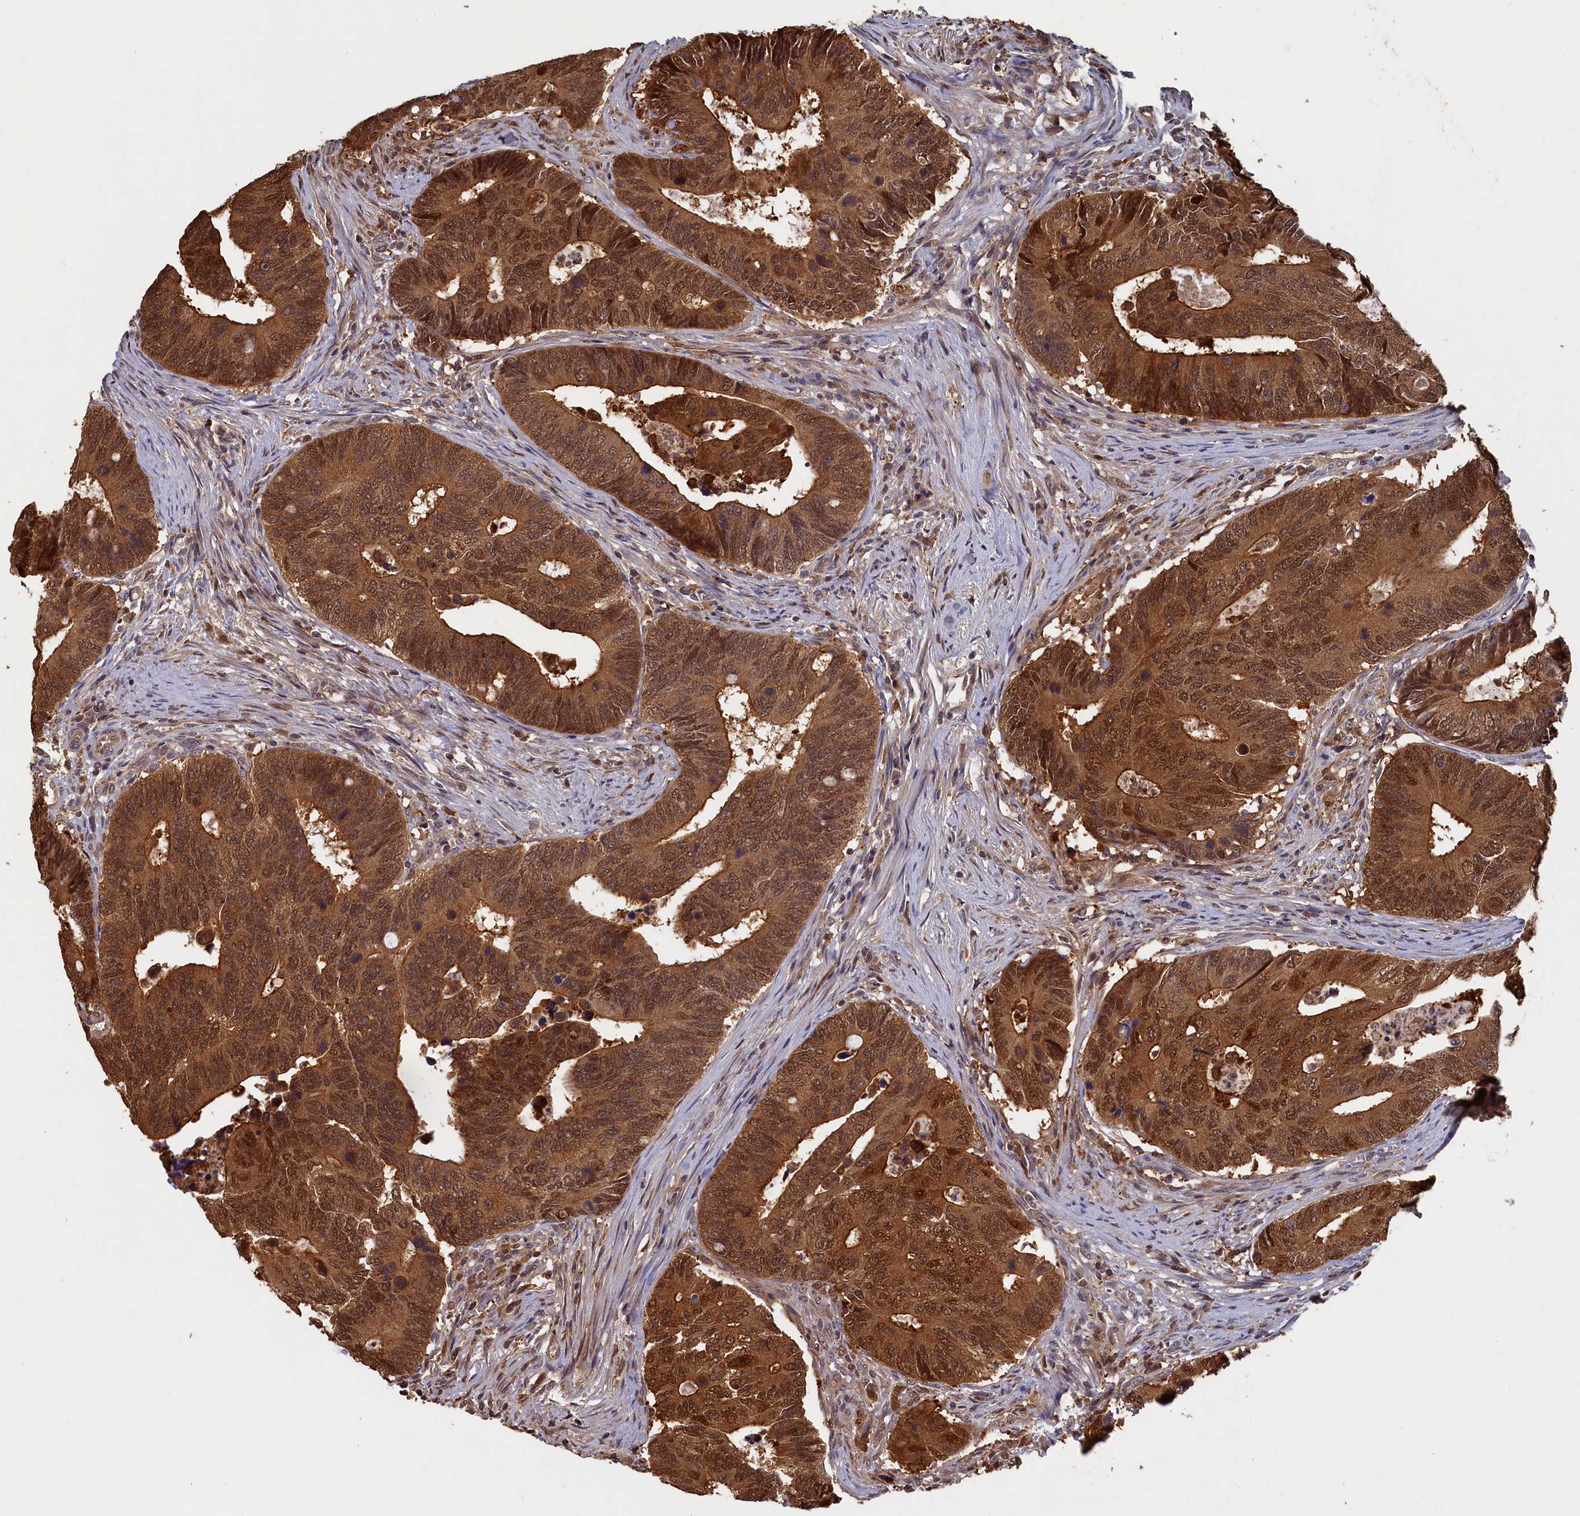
{"staining": {"intensity": "strong", "quantity": ">75%", "location": "cytoplasmic/membranous,nuclear"}, "tissue": "colorectal cancer", "cell_type": "Tumor cells", "image_type": "cancer", "snomed": [{"axis": "morphology", "description": "Adenocarcinoma, NOS"}, {"axis": "topography", "description": "Colon"}], "caption": "Protein expression analysis of human colorectal adenocarcinoma reveals strong cytoplasmic/membranous and nuclear staining in about >75% of tumor cells.", "gene": "UCHL3", "patient": {"sex": "male", "age": 87}}